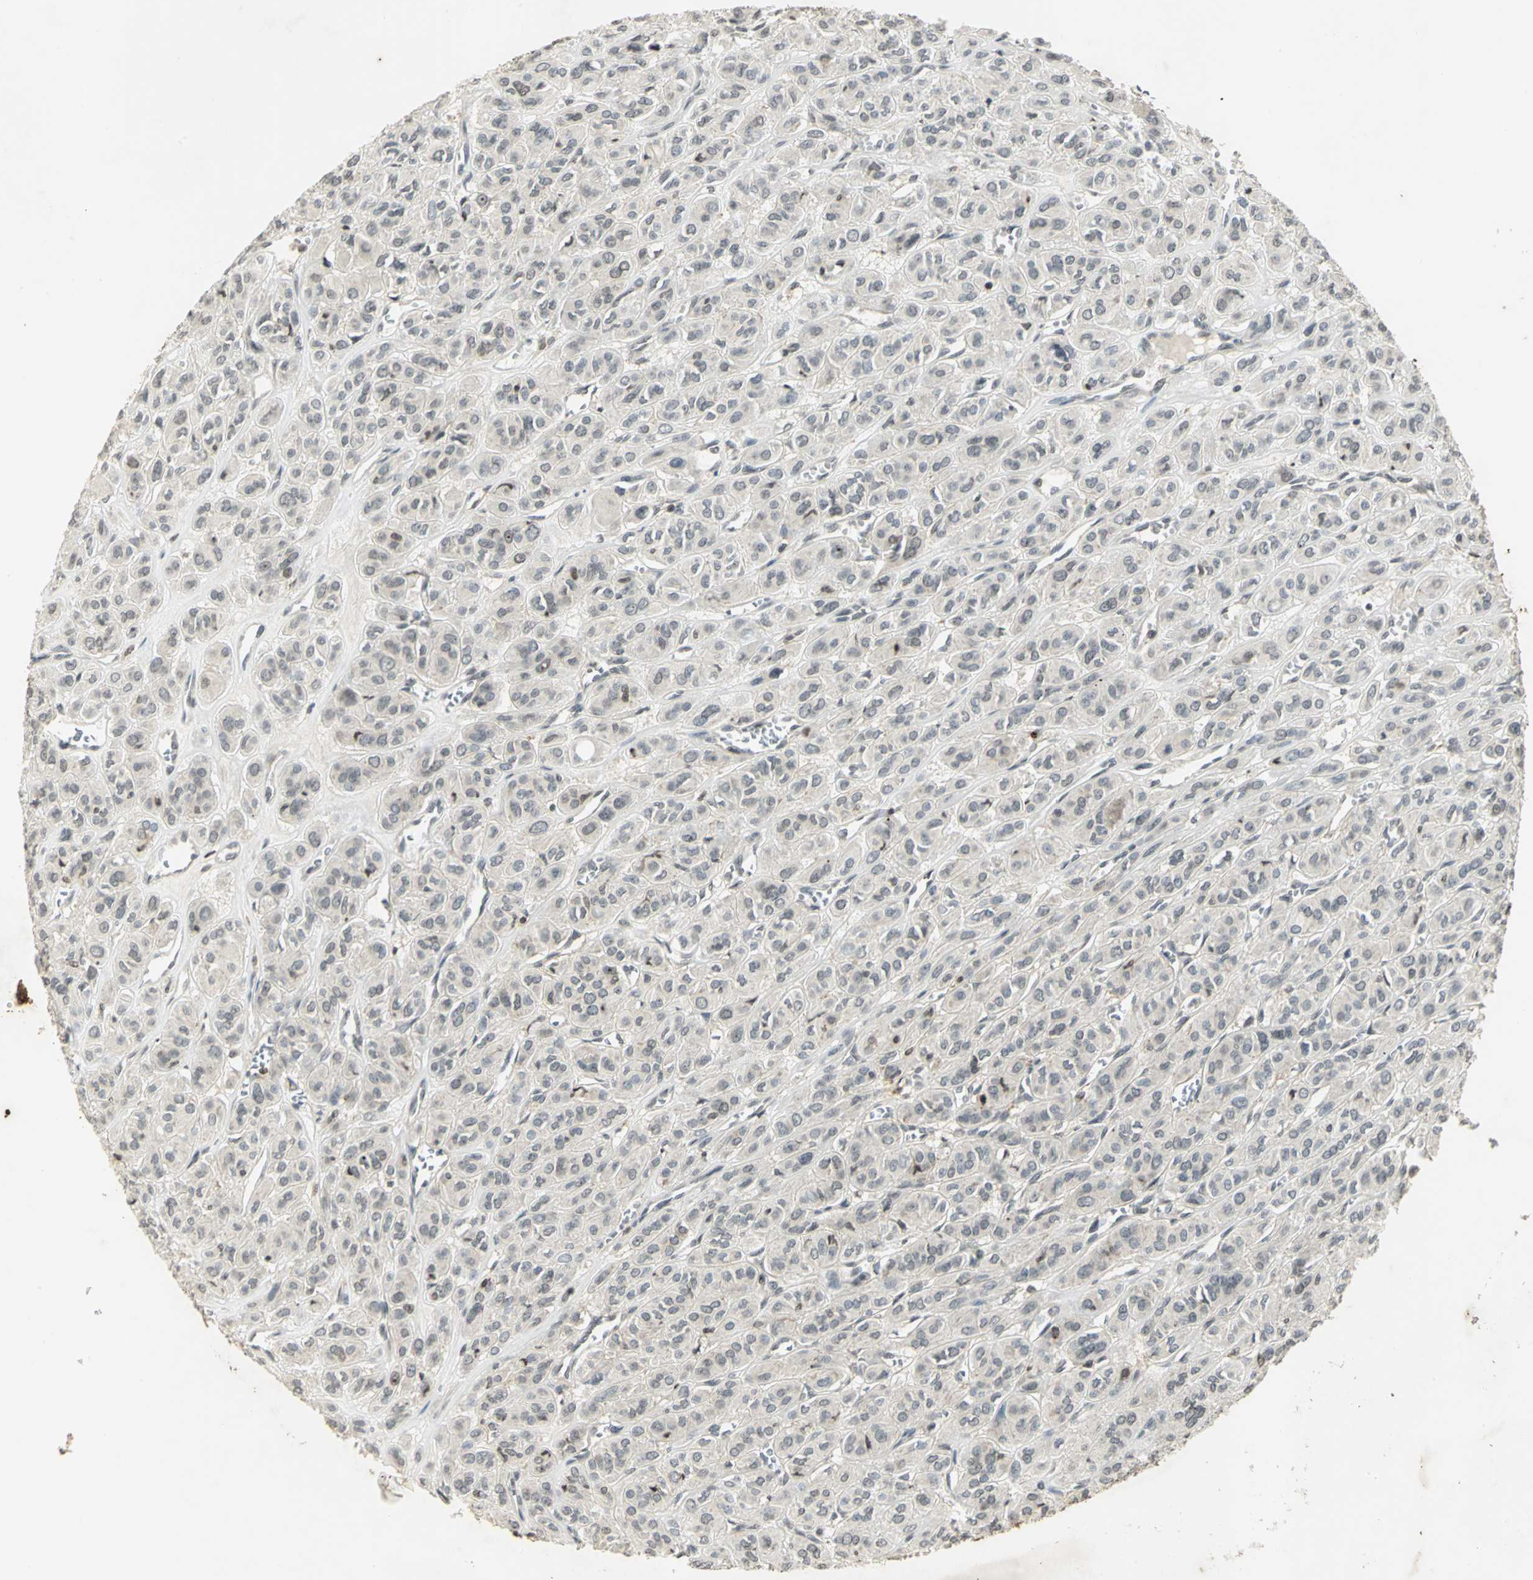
{"staining": {"intensity": "negative", "quantity": "none", "location": "none"}, "tissue": "thyroid cancer", "cell_type": "Tumor cells", "image_type": "cancer", "snomed": [{"axis": "morphology", "description": "Follicular adenoma carcinoma, NOS"}, {"axis": "topography", "description": "Thyroid gland"}], "caption": "Thyroid cancer (follicular adenoma carcinoma) was stained to show a protein in brown. There is no significant positivity in tumor cells. (DAB immunohistochemistry (IHC), high magnification).", "gene": "IL16", "patient": {"sex": "female", "age": 71}}